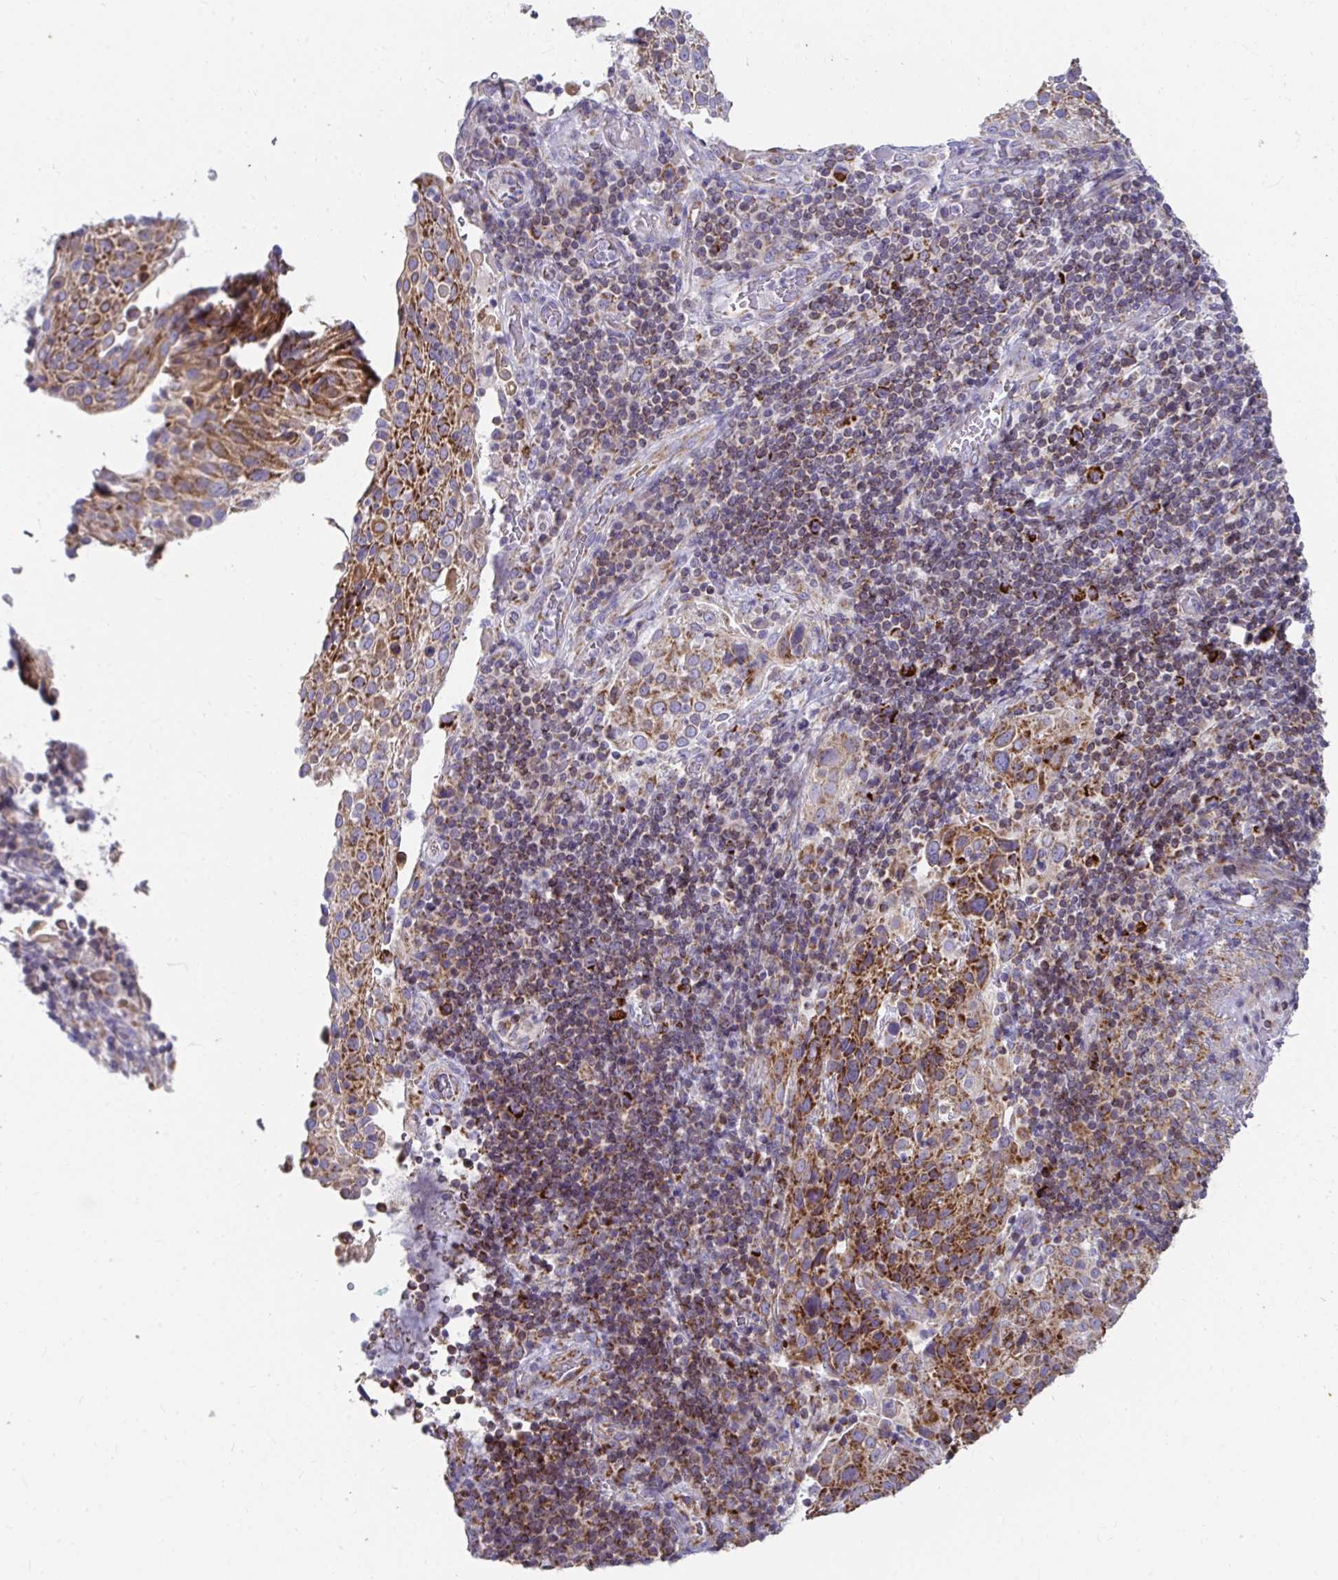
{"staining": {"intensity": "strong", "quantity": "25%-75%", "location": "cytoplasmic/membranous"}, "tissue": "cervical cancer", "cell_type": "Tumor cells", "image_type": "cancer", "snomed": [{"axis": "morphology", "description": "Squamous cell carcinoma, NOS"}, {"axis": "topography", "description": "Cervix"}], "caption": "Brown immunohistochemical staining in human cervical cancer (squamous cell carcinoma) demonstrates strong cytoplasmic/membranous staining in about 25%-75% of tumor cells.", "gene": "EXOC5", "patient": {"sex": "female", "age": 61}}